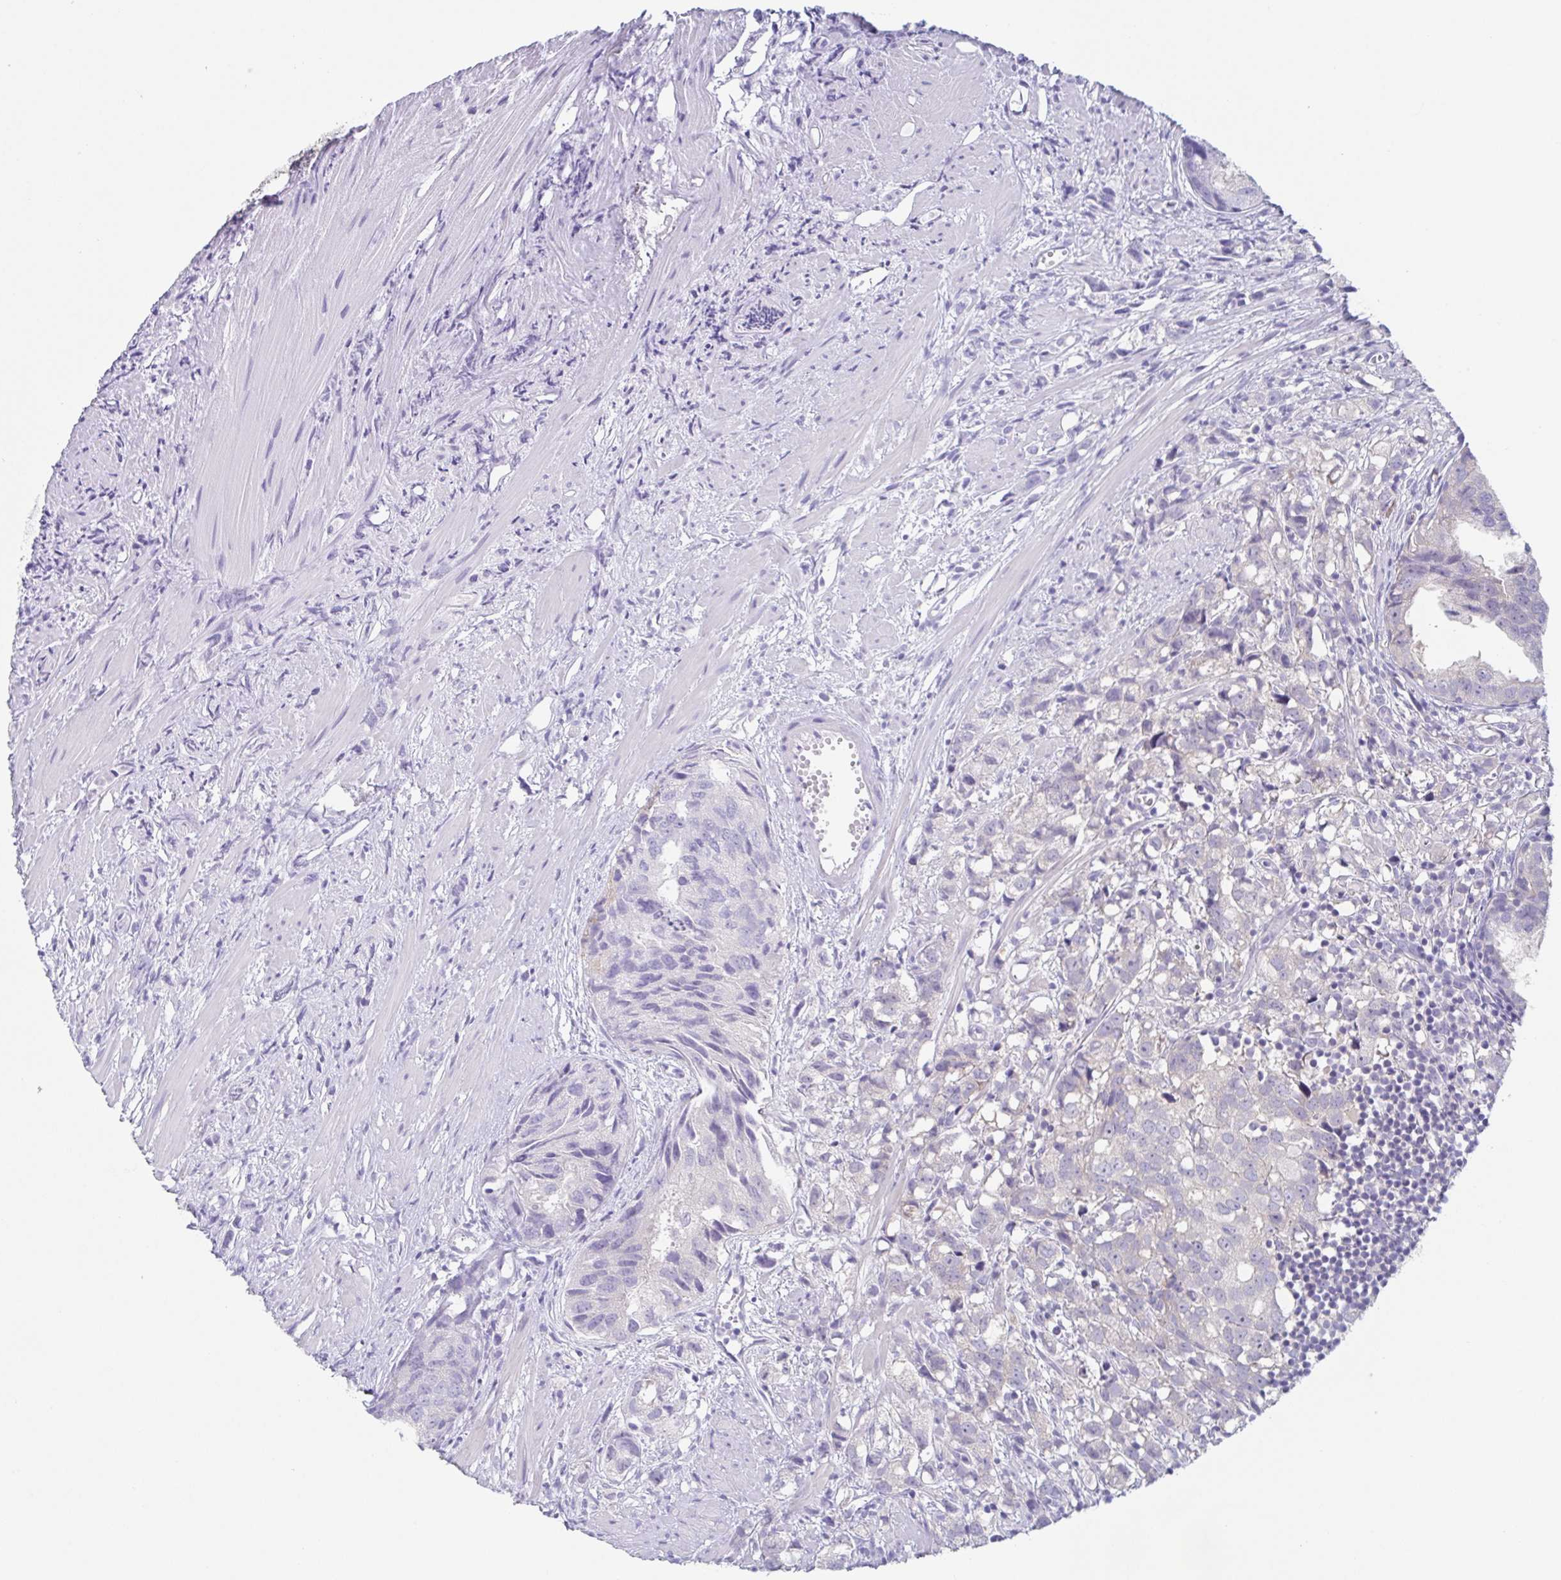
{"staining": {"intensity": "negative", "quantity": "none", "location": "none"}, "tissue": "prostate cancer", "cell_type": "Tumor cells", "image_type": "cancer", "snomed": [{"axis": "morphology", "description": "Adenocarcinoma, High grade"}, {"axis": "topography", "description": "Prostate"}], "caption": "IHC histopathology image of neoplastic tissue: prostate cancer stained with DAB (3,3'-diaminobenzidine) shows no significant protein positivity in tumor cells.", "gene": "HTR2A", "patient": {"sex": "male", "age": 58}}